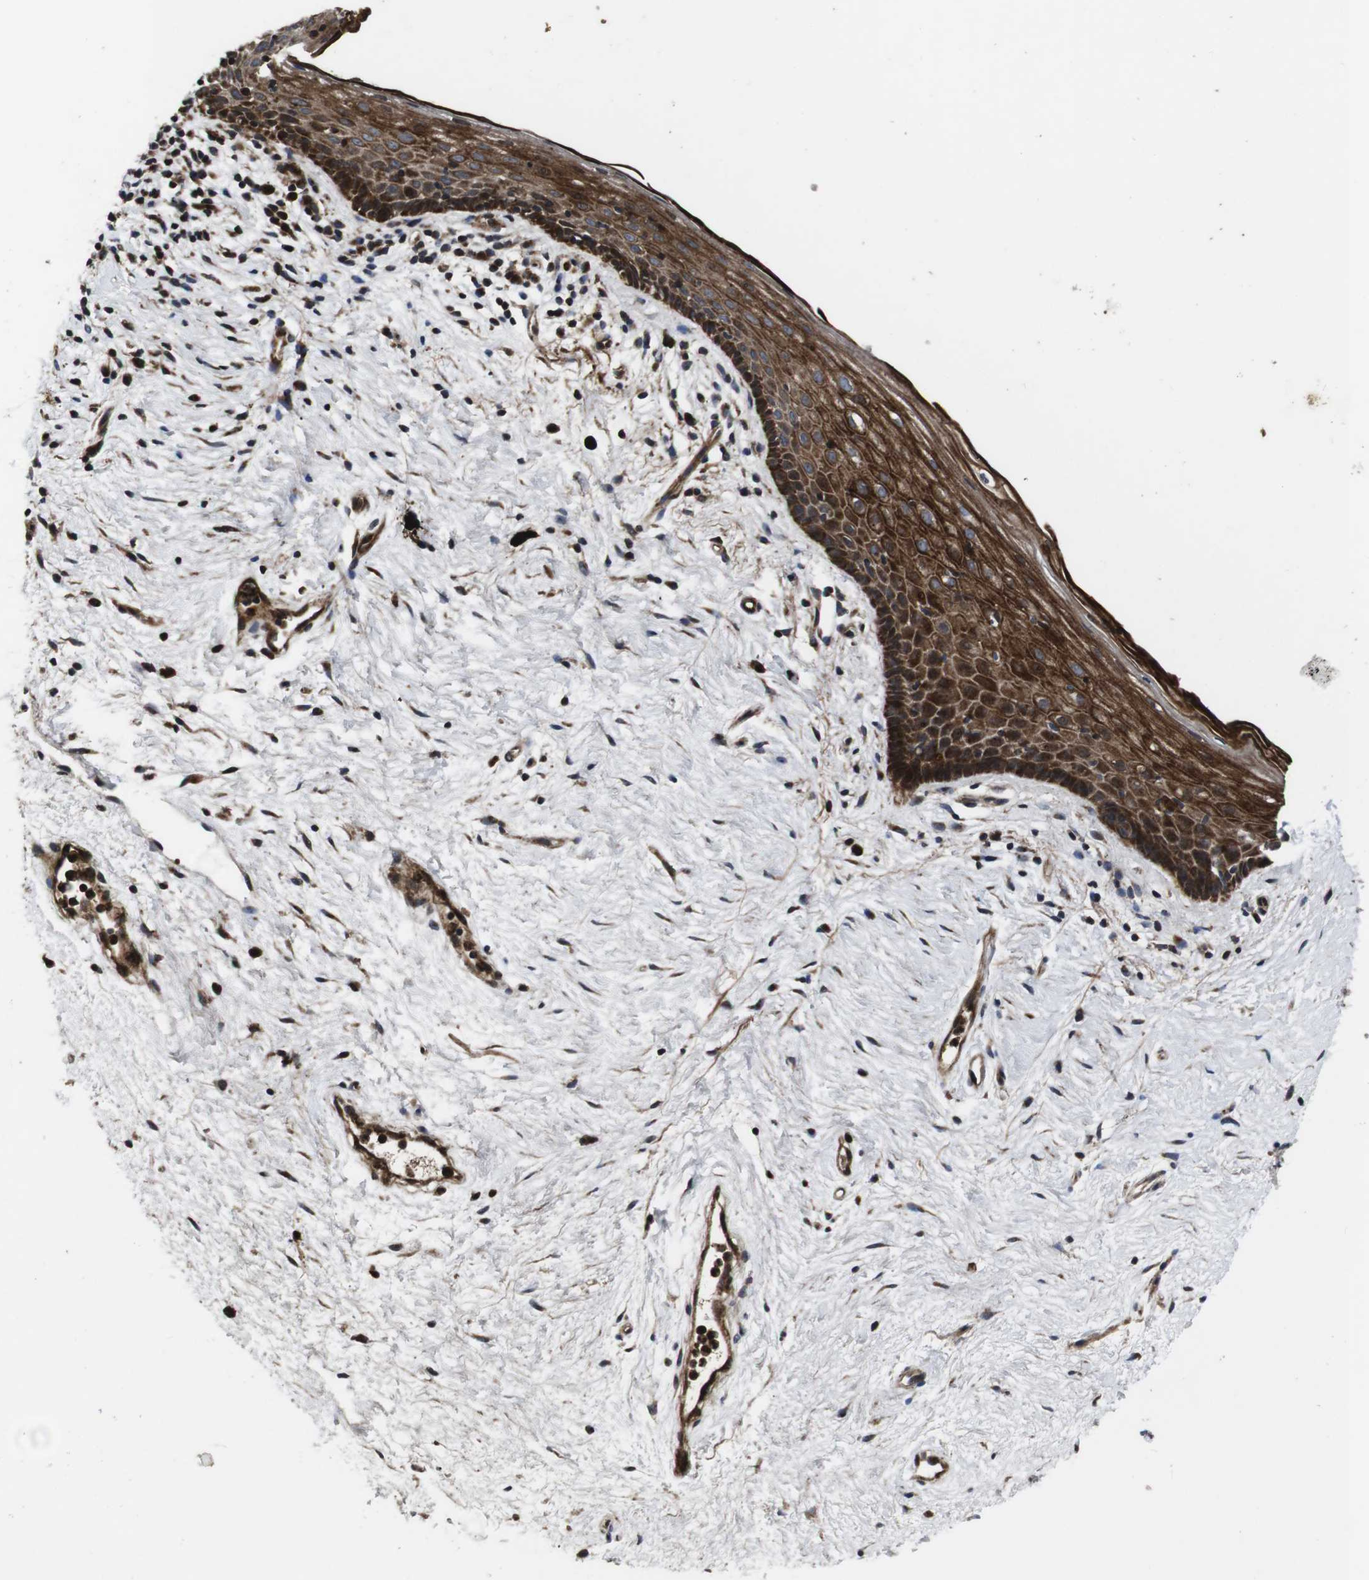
{"staining": {"intensity": "strong", "quantity": ">75%", "location": "cytoplasmic/membranous"}, "tissue": "vagina", "cell_type": "Squamous epithelial cells", "image_type": "normal", "snomed": [{"axis": "morphology", "description": "Normal tissue, NOS"}, {"axis": "topography", "description": "Vagina"}], "caption": "Vagina was stained to show a protein in brown. There is high levels of strong cytoplasmic/membranous expression in approximately >75% of squamous epithelial cells. (DAB (3,3'-diaminobenzidine) IHC, brown staining for protein, blue staining for nuclei).", "gene": "SMYD3", "patient": {"sex": "female", "age": 44}}